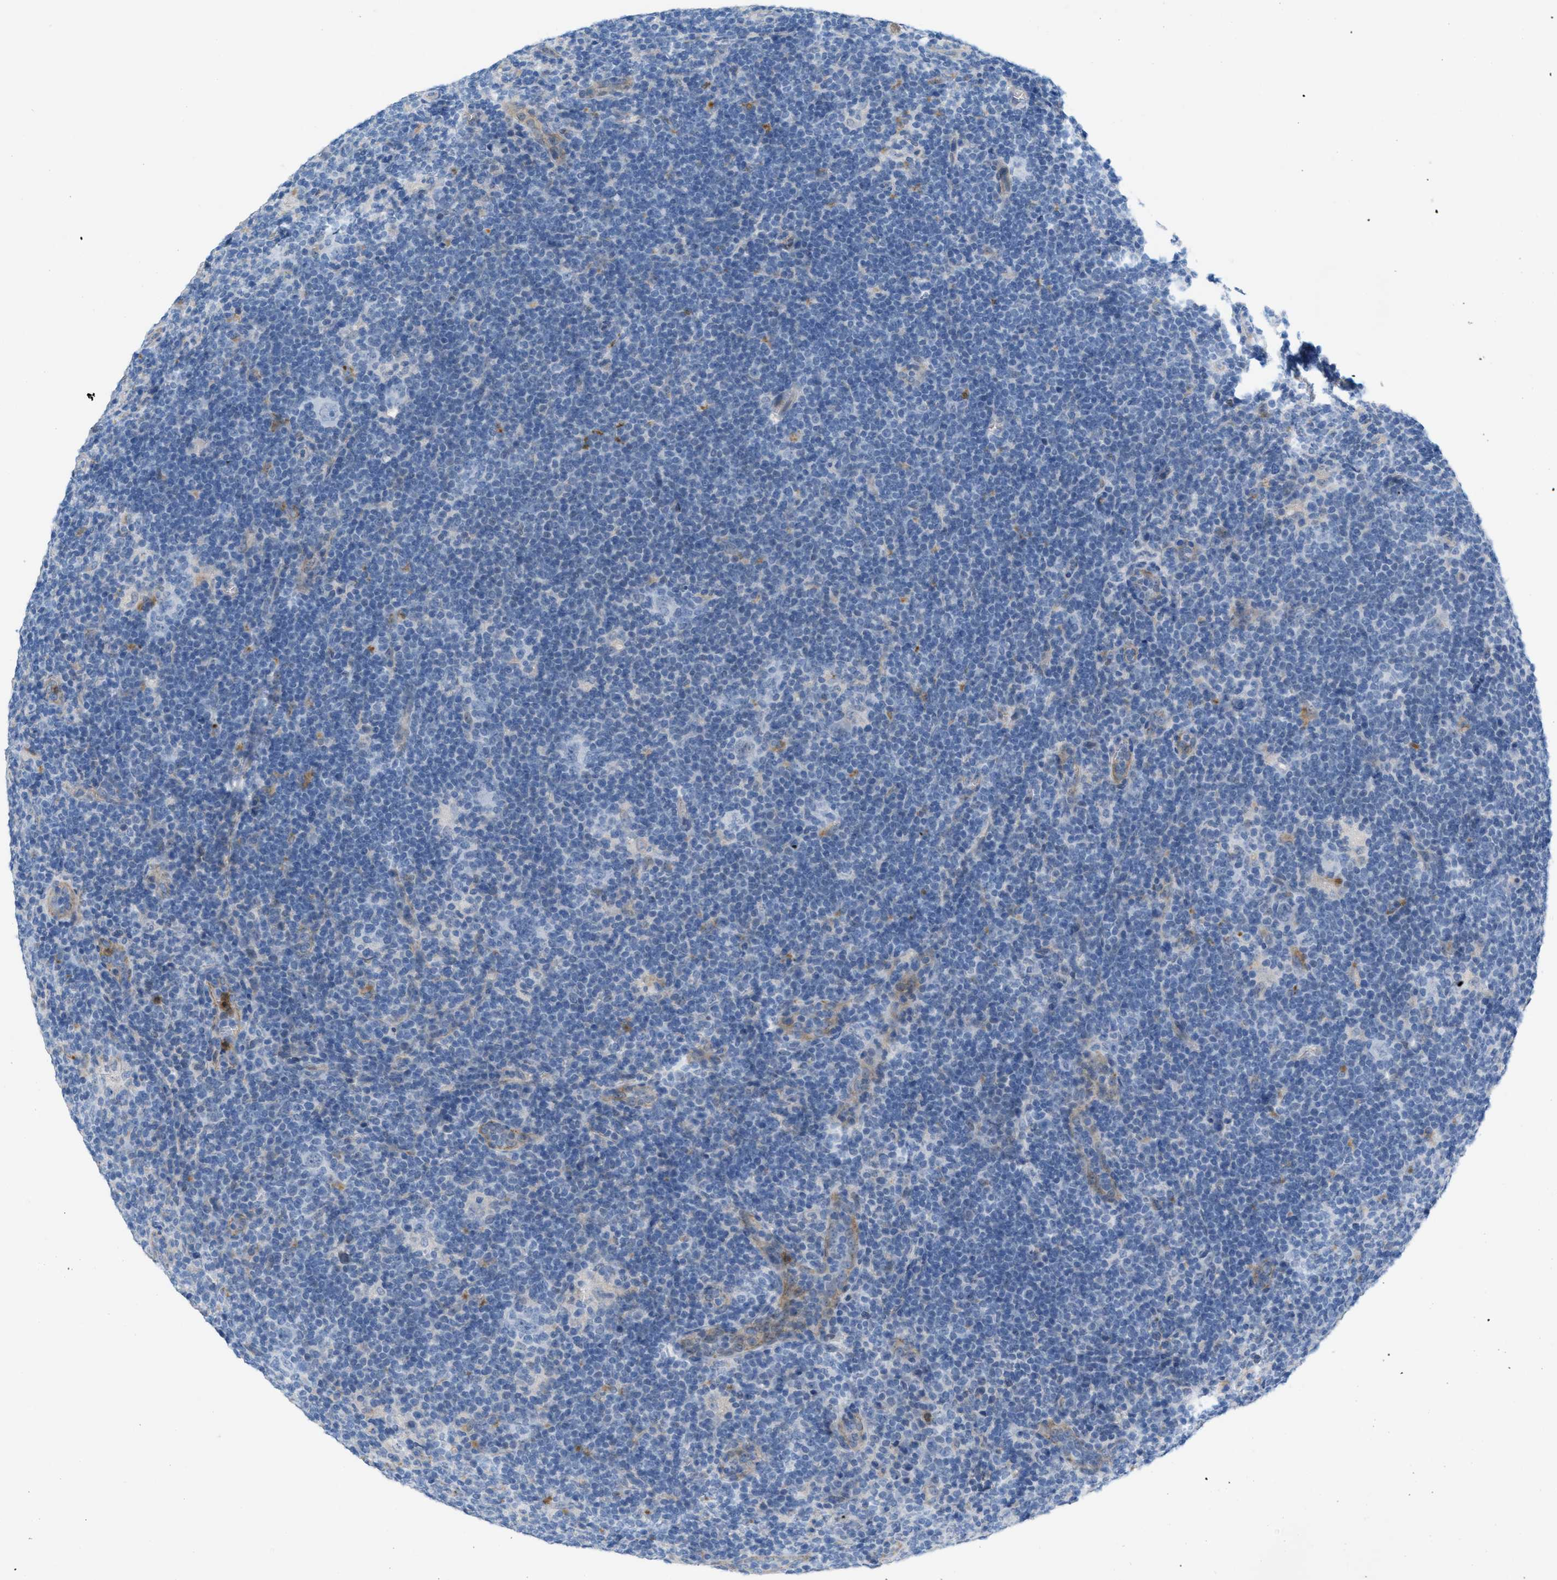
{"staining": {"intensity": "negative", "quantity": "none", "location": "none"}, "tissue": "lymphoma", "cell_type": "Tumor cells", "image_type": "cancer", "snomed": [{"axis": "morphology", "description": "Hodgkin's disease, NOS"}, {"axis": "topography", "description": "Lymph node"}], "caption": "The immunohistochemistry image has no significant positivity in tumor cells of Hodgkin's disease tissue.", "gene": "CRB3", "patient": {"sex": "female", "age": 57}}